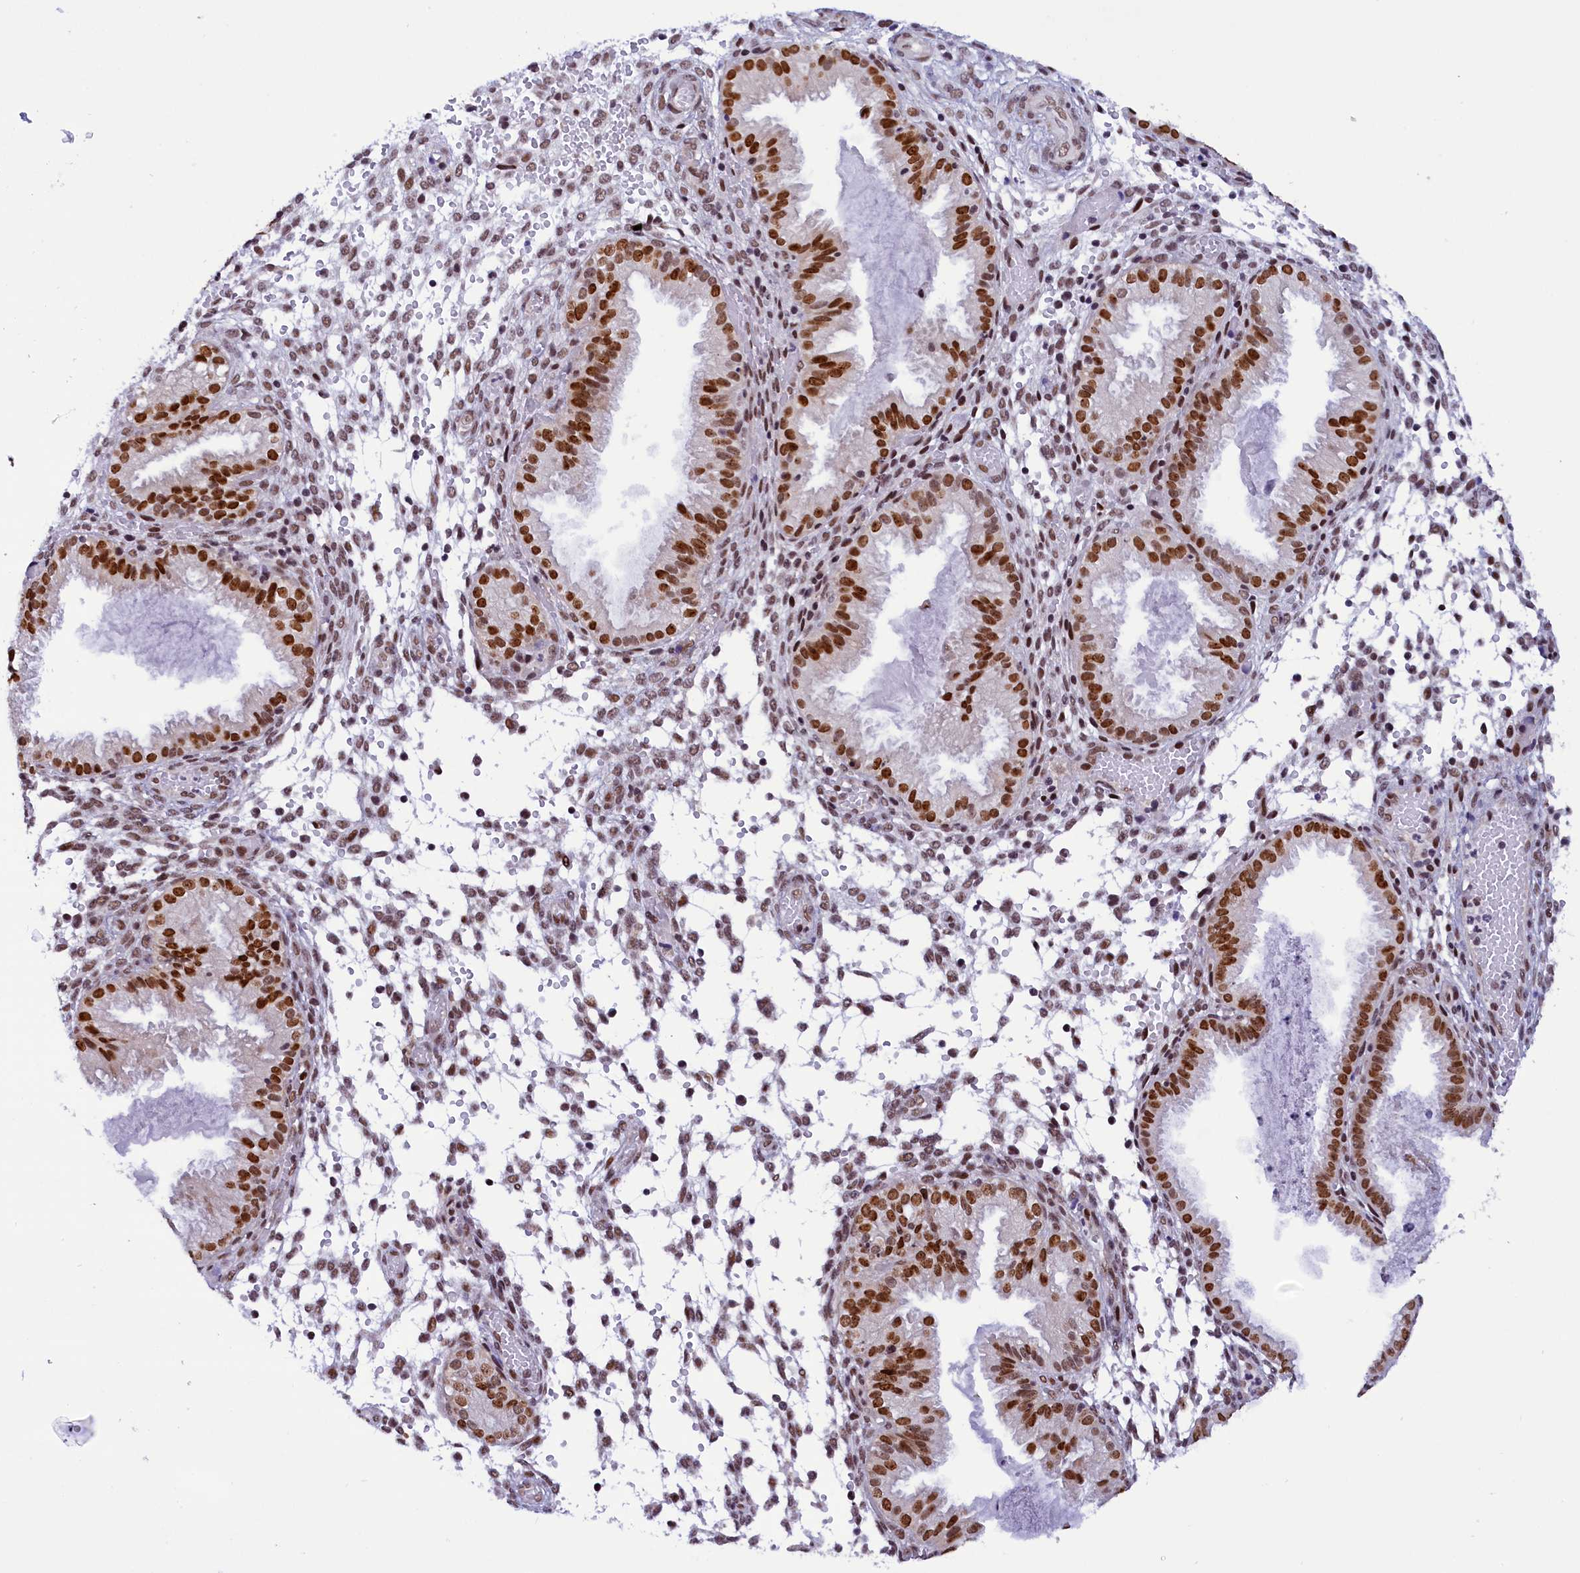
{"staining": {"intensity": "moderate", "quantity": "25%-75%", "location": "nuclear"}, "tissue": "endometrium", "cell_type": "Cells in endometrial stroma", "image_type": "normal", "snomed": [{"axis": "morphology", "description": "Normal tissue, NOS"}, {"axis": "topography", "description": "Endometrium"}], "caption": "High-power microscopy captured an immunohistochemistry (IHC) image of unremarkable endometrium, revealing moderate nuclear expression in approximately 25%-75% of cells in endometrial stroma.", "gene": "CDYL2", "patient": {"sex": "female", "age": 33}}